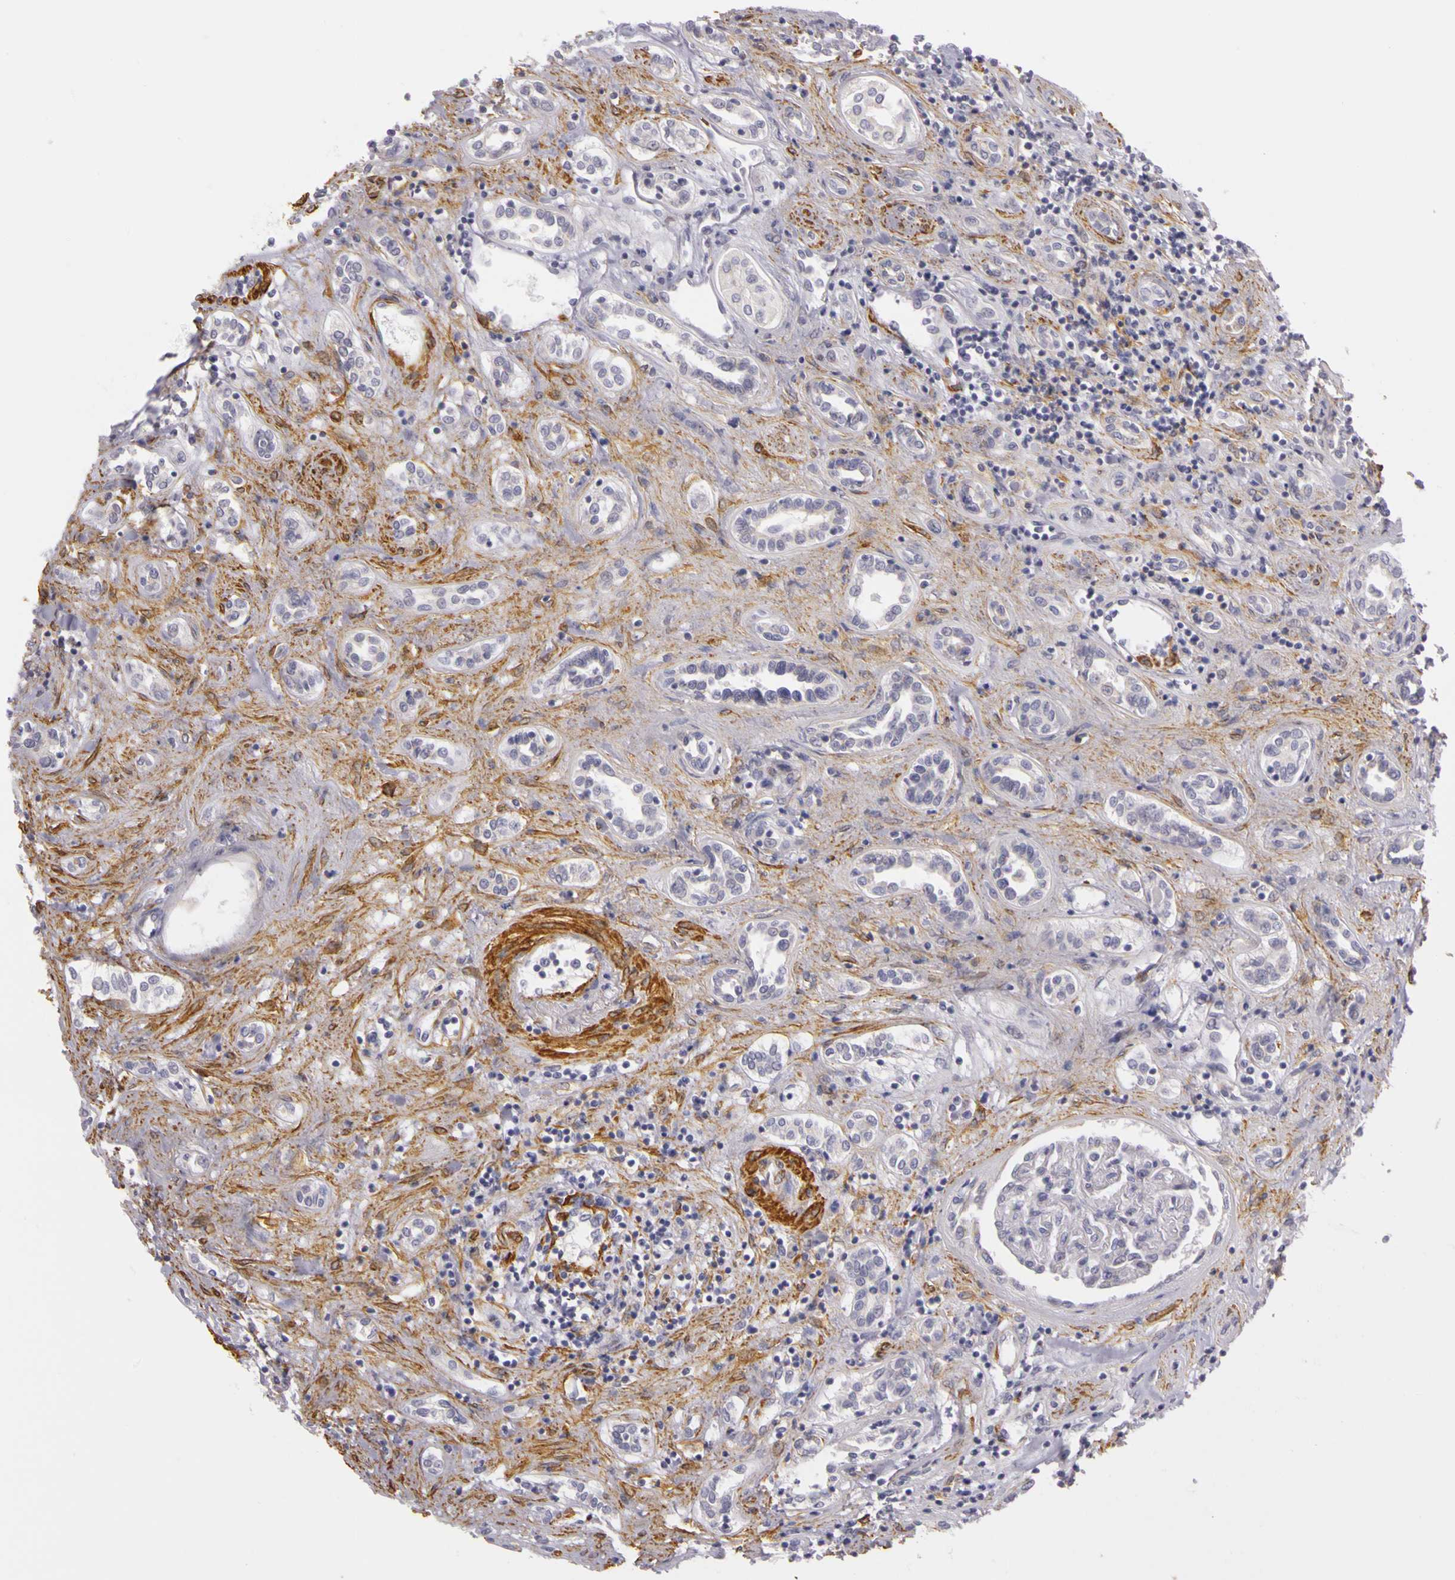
{"staining": {"intensity": "negative", "quantity": "none", "location": "none"}, "tissue": "renal cancer", "cell_type": "Tumor cells", "image_type": "cancer", "snomed": [{"axis": "morphology", "description": "Adenocarcinoma, NOS"}, {"axis": "topography", "description": "Kidney"}], "caption": "There is no significant positivity in tumor cells of renal cancer (adenocarcinoma). The staining was performed using DAB to visualize the protein expression in brown, while the nuclei were stained in blue with hematoxylin (Magnification: 20x).", "gene": "CNTN2", "patient": {"sex": "male", "age": 57}}